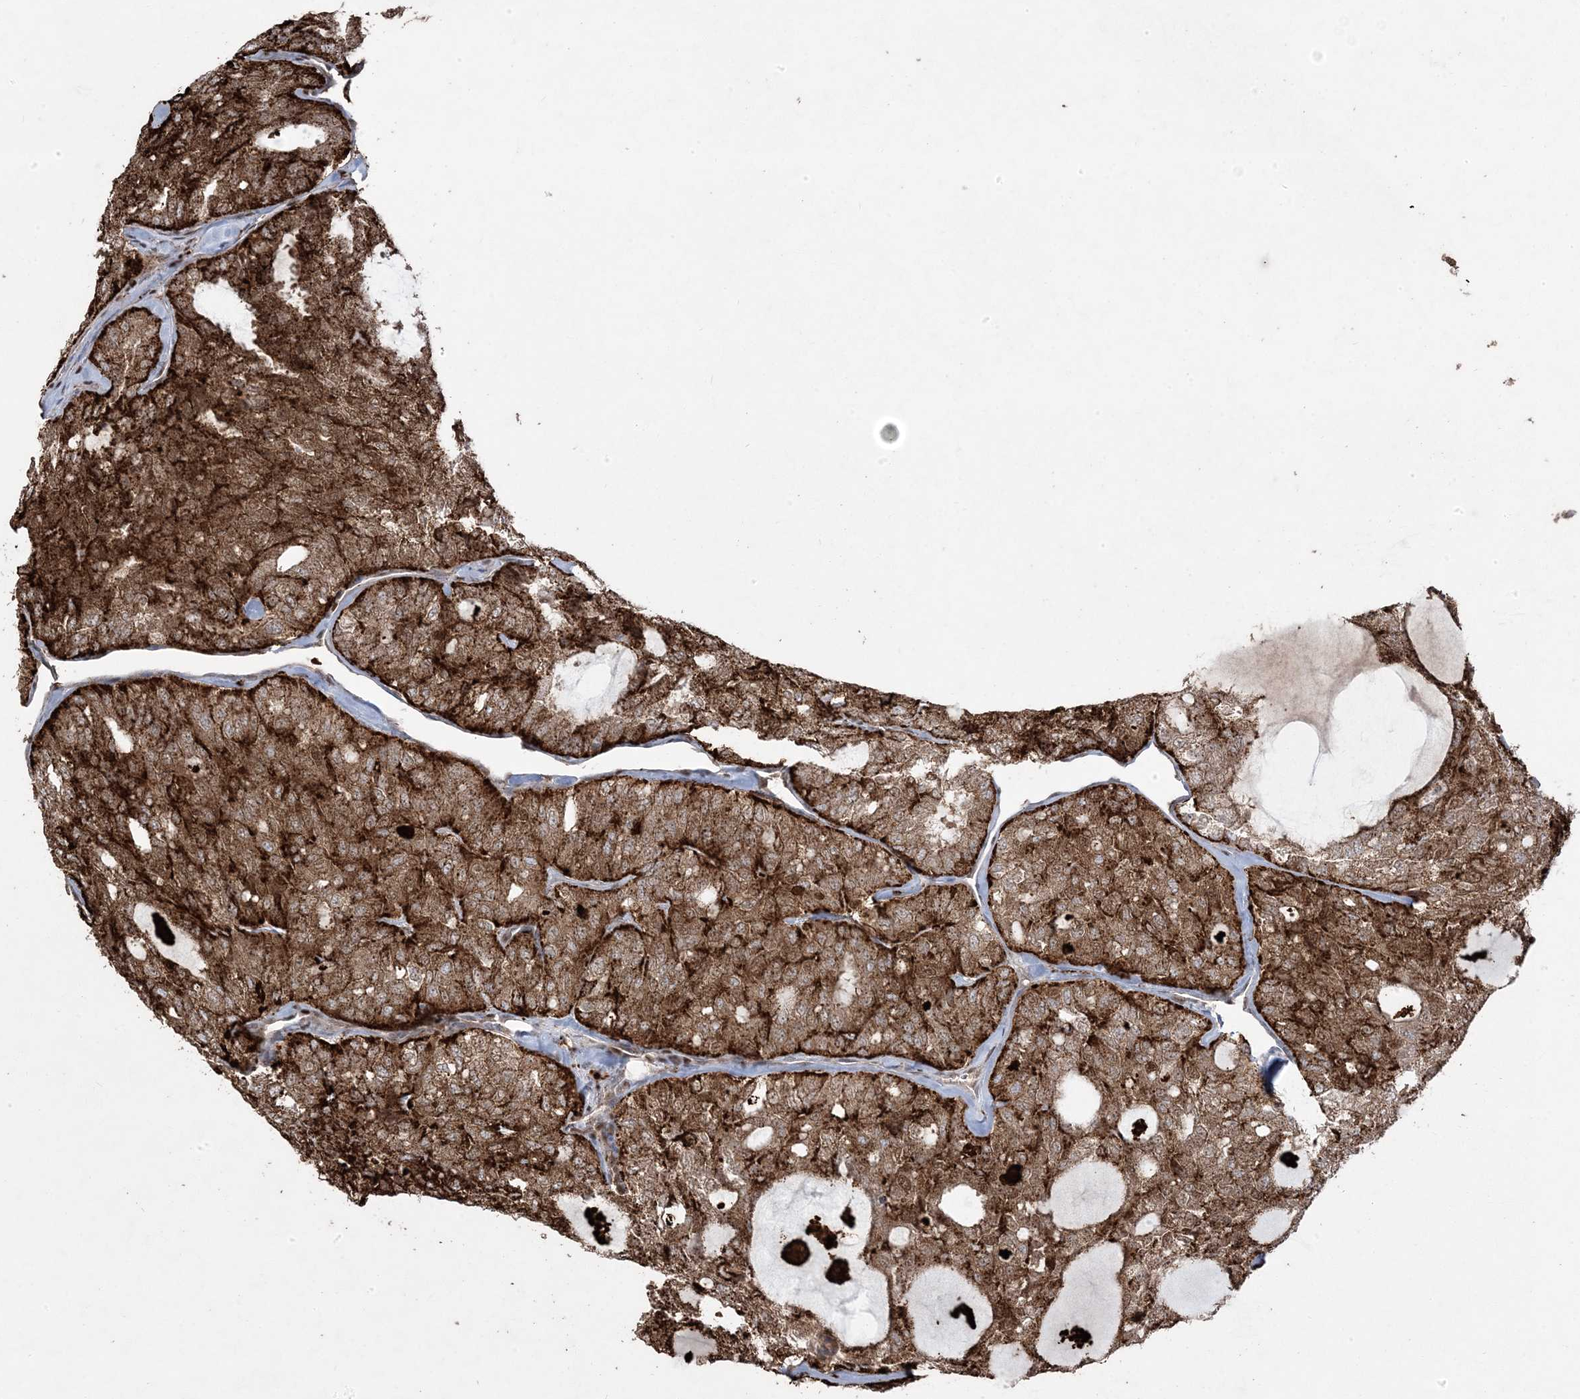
{"staining": {"intensity": "strong", "quantity": ">75%", "location": "cytoplasmic/membranous"}, "tissue": "thyroid cancer", "cell_type": "Tumor cells", "image_type": "cancer", "snomed": [{"axis": "morphology", "description": "Follicular adenoma carcinoma, NOS"}, {"axis": "topography", "description": "Thyroid gland"}], "caption": "Immunohistochemistry micrograph of neoplastic tissue: human thyroid cancer stained using immunohistochemistry (IHC) reveals high levels of strong protein expression localized specifically in the cytoplasmic/membranous of tumor cells, appearing as a cytoplasmic/membranous brown color.", "gene": "PPOX", "patient": {"sex": "male", "age": 75}}